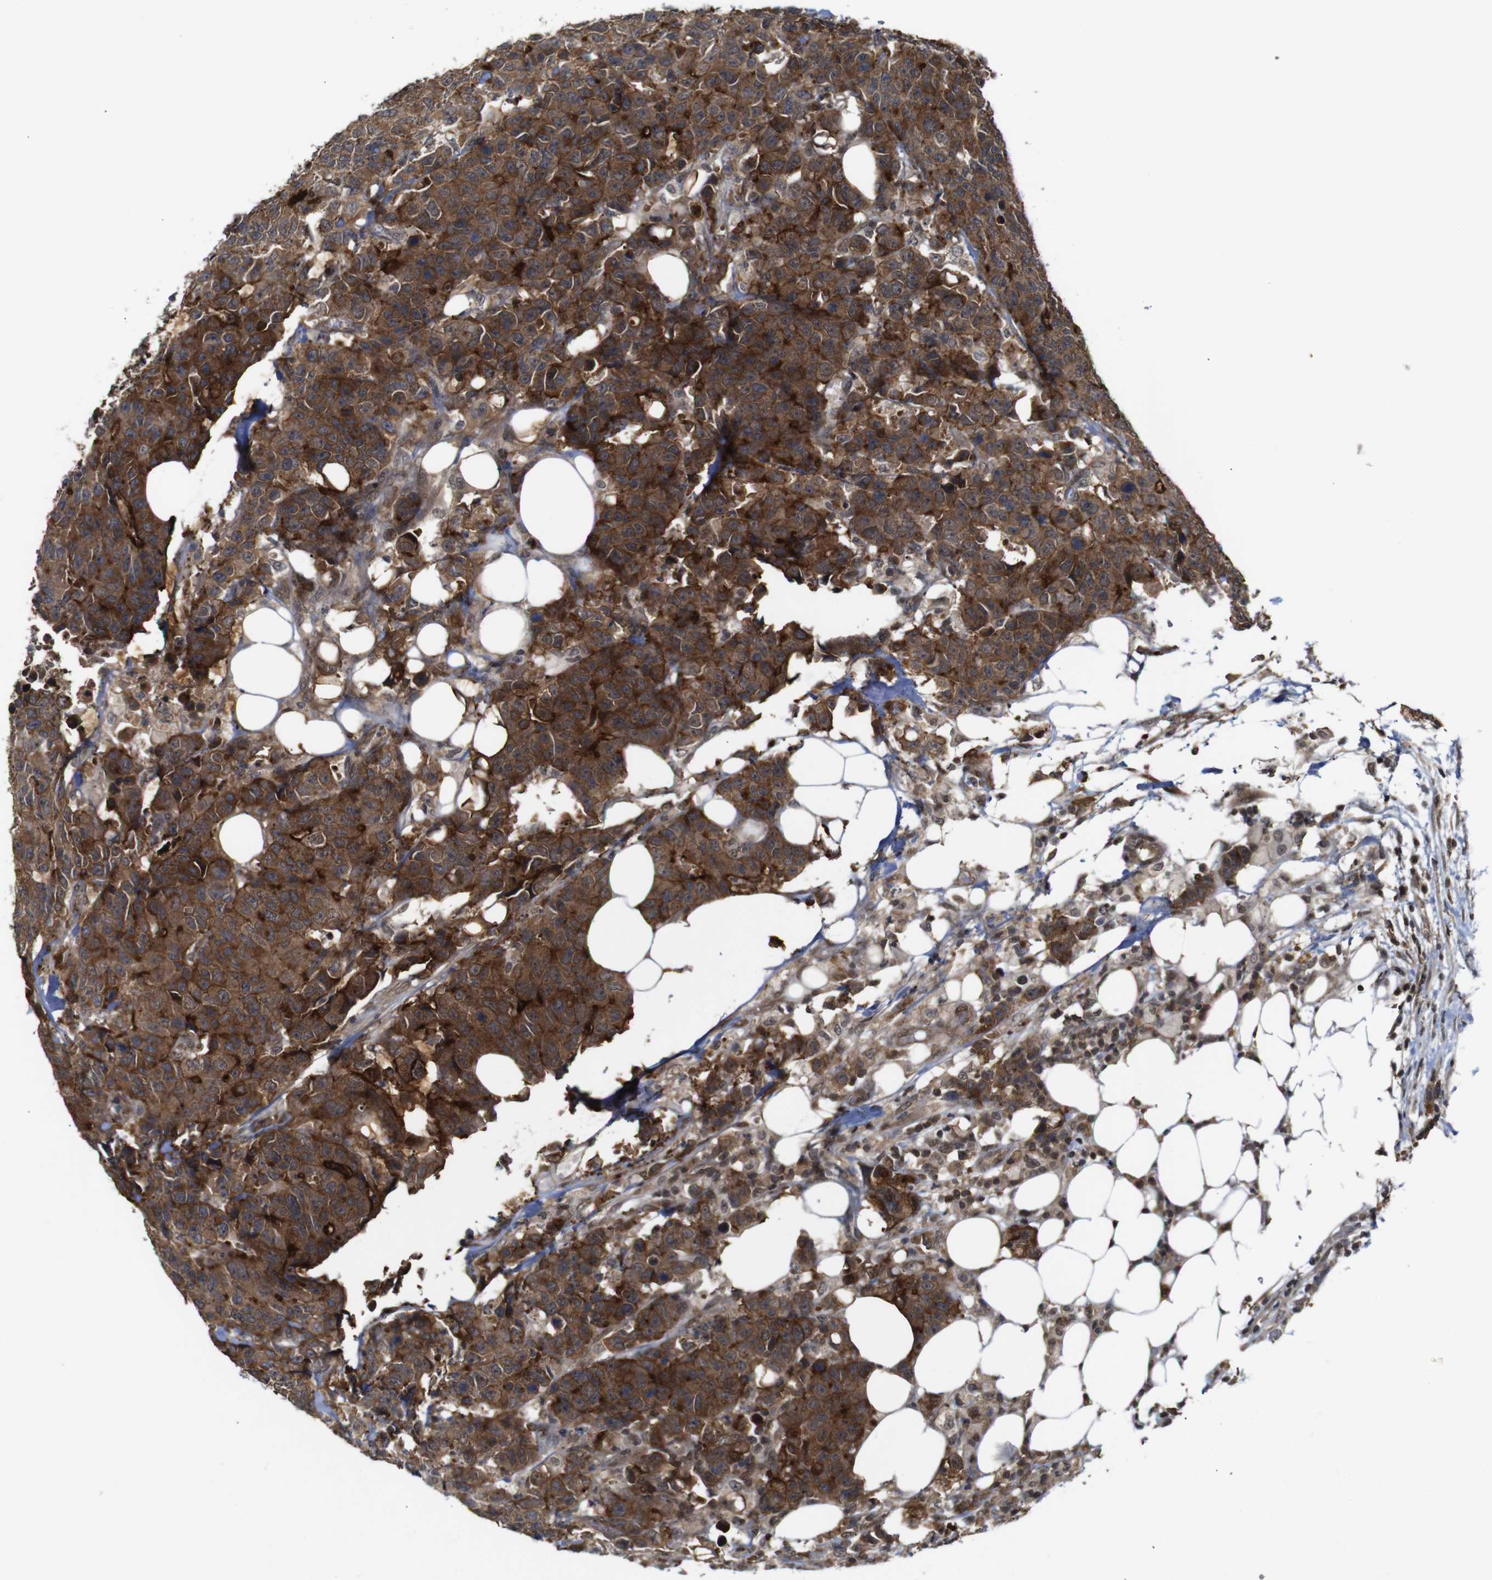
{"staining": {"intensity": "strong", "quantity": ">75%", "location": "cytoplasmic/membranous"}, "tissue": "colorectal cancer", "cell_type": "Tumor cells", "image_type": "cancer", "snomed": [{"axis": "morphology", "description": "Adenocarcinoma, NOS"}, {"axis": "topography", "description": "Colon"}], "caption": "Protein analysis of colorectal cancer (adenocarcinoma) tissue demonstrates strong cytoplasmic/membranous staining in about >75% of tumor cells.", "gene": "NANOS1", "patient": {"sex": "female", "age": 86}}